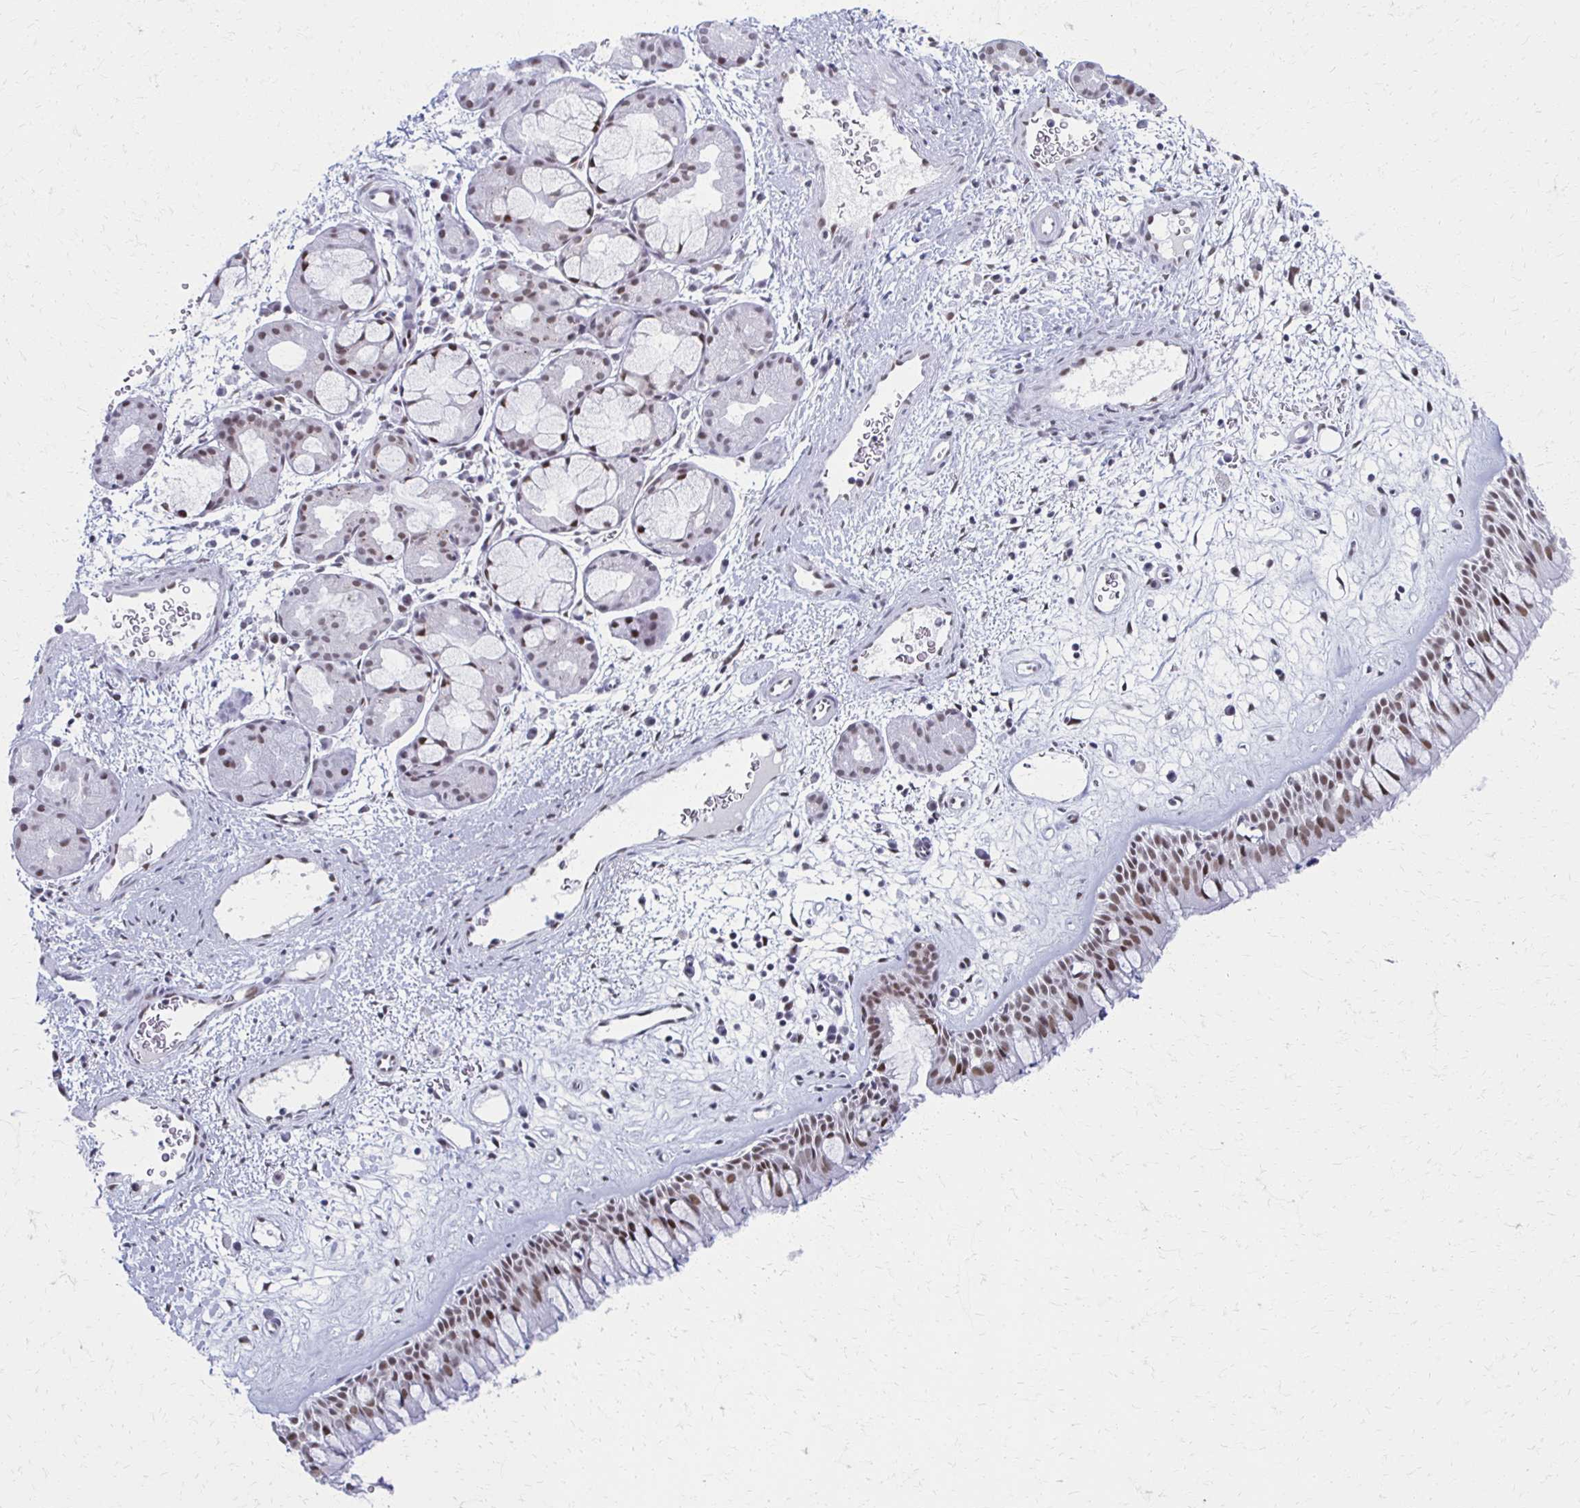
{"staining": {"intensity": "moderate", "quantity": "25%-75%", "location": "nuclear"}, "tissue": "nasopharynx", "cell_type": "Respiratory epithelial cells", "image_type": "normal", "snomed": [{"axis": "morphology", "description": "Normal tissue, NOS"}, {"axis": "topography", "description": "Nasopharynx"}], "caption": "Human nasopharynx stained with a brown dye exhibits moderate nuclear positive positivity in approximately 25%-75% of respiratory epithelial cells.", "gene": "IRF7", "patient": {"sex": "male", "age": 65}}